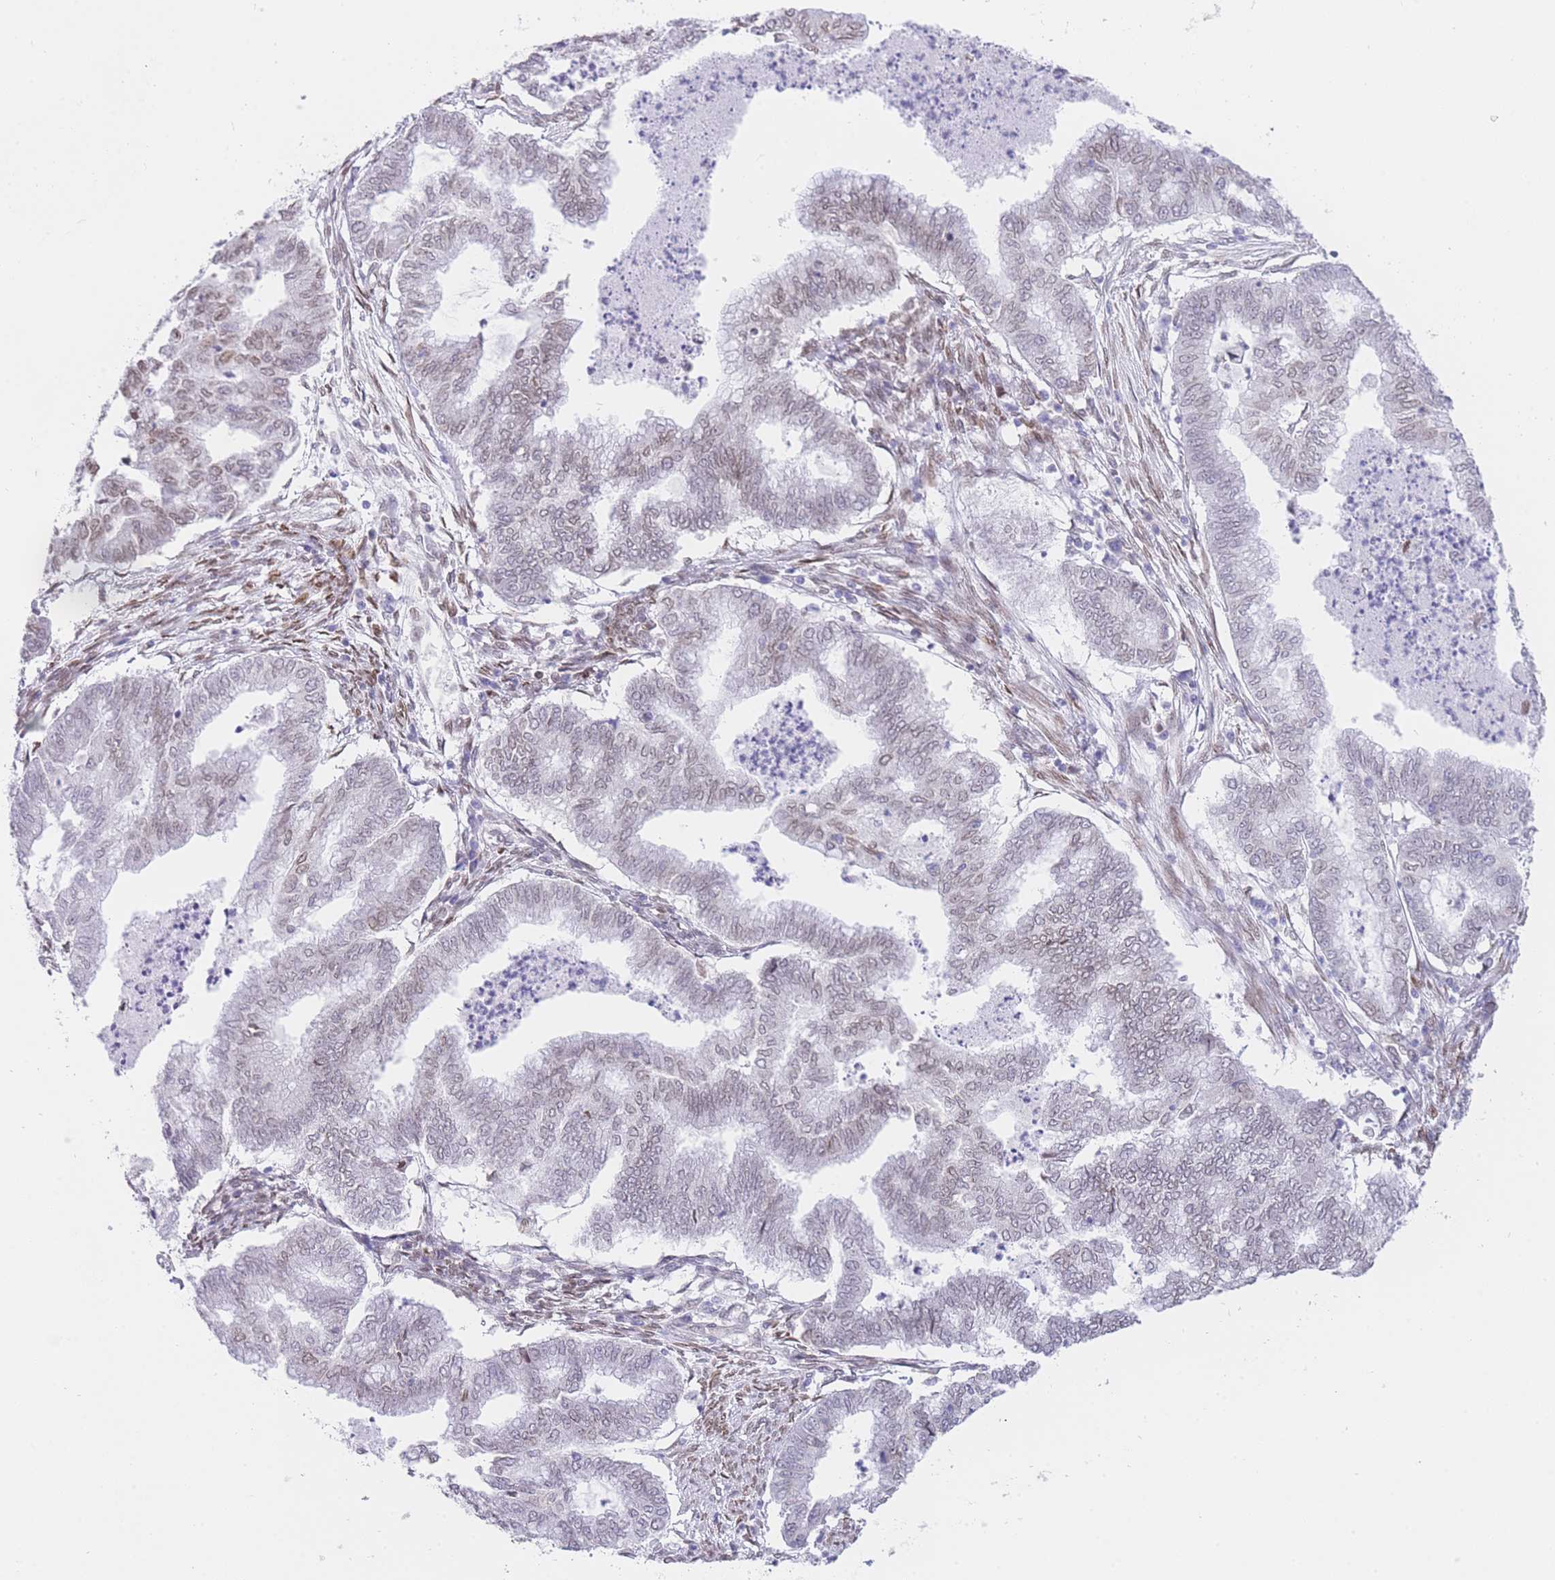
{"staining": {"intensity": "weak", "quantity": ">75%", "location": "nuclear"}, "tissue": "endometrial cancer", "cell_type": "Tumor cells", "image_type": "cancer", "snomed": [{"axis": "morphology", "description": "Adenocarcinoma, NOS"}, {"axis": "topography", "description": "Endometrium"}], "caption": "Human adenocarcinoma (endometrial) stained with a brown dye exhibits weak nuclear positive expression in about >75% of tumor cells.", "gene": "OR10AD1", "patient": {"sex": "female", "age": 79}}